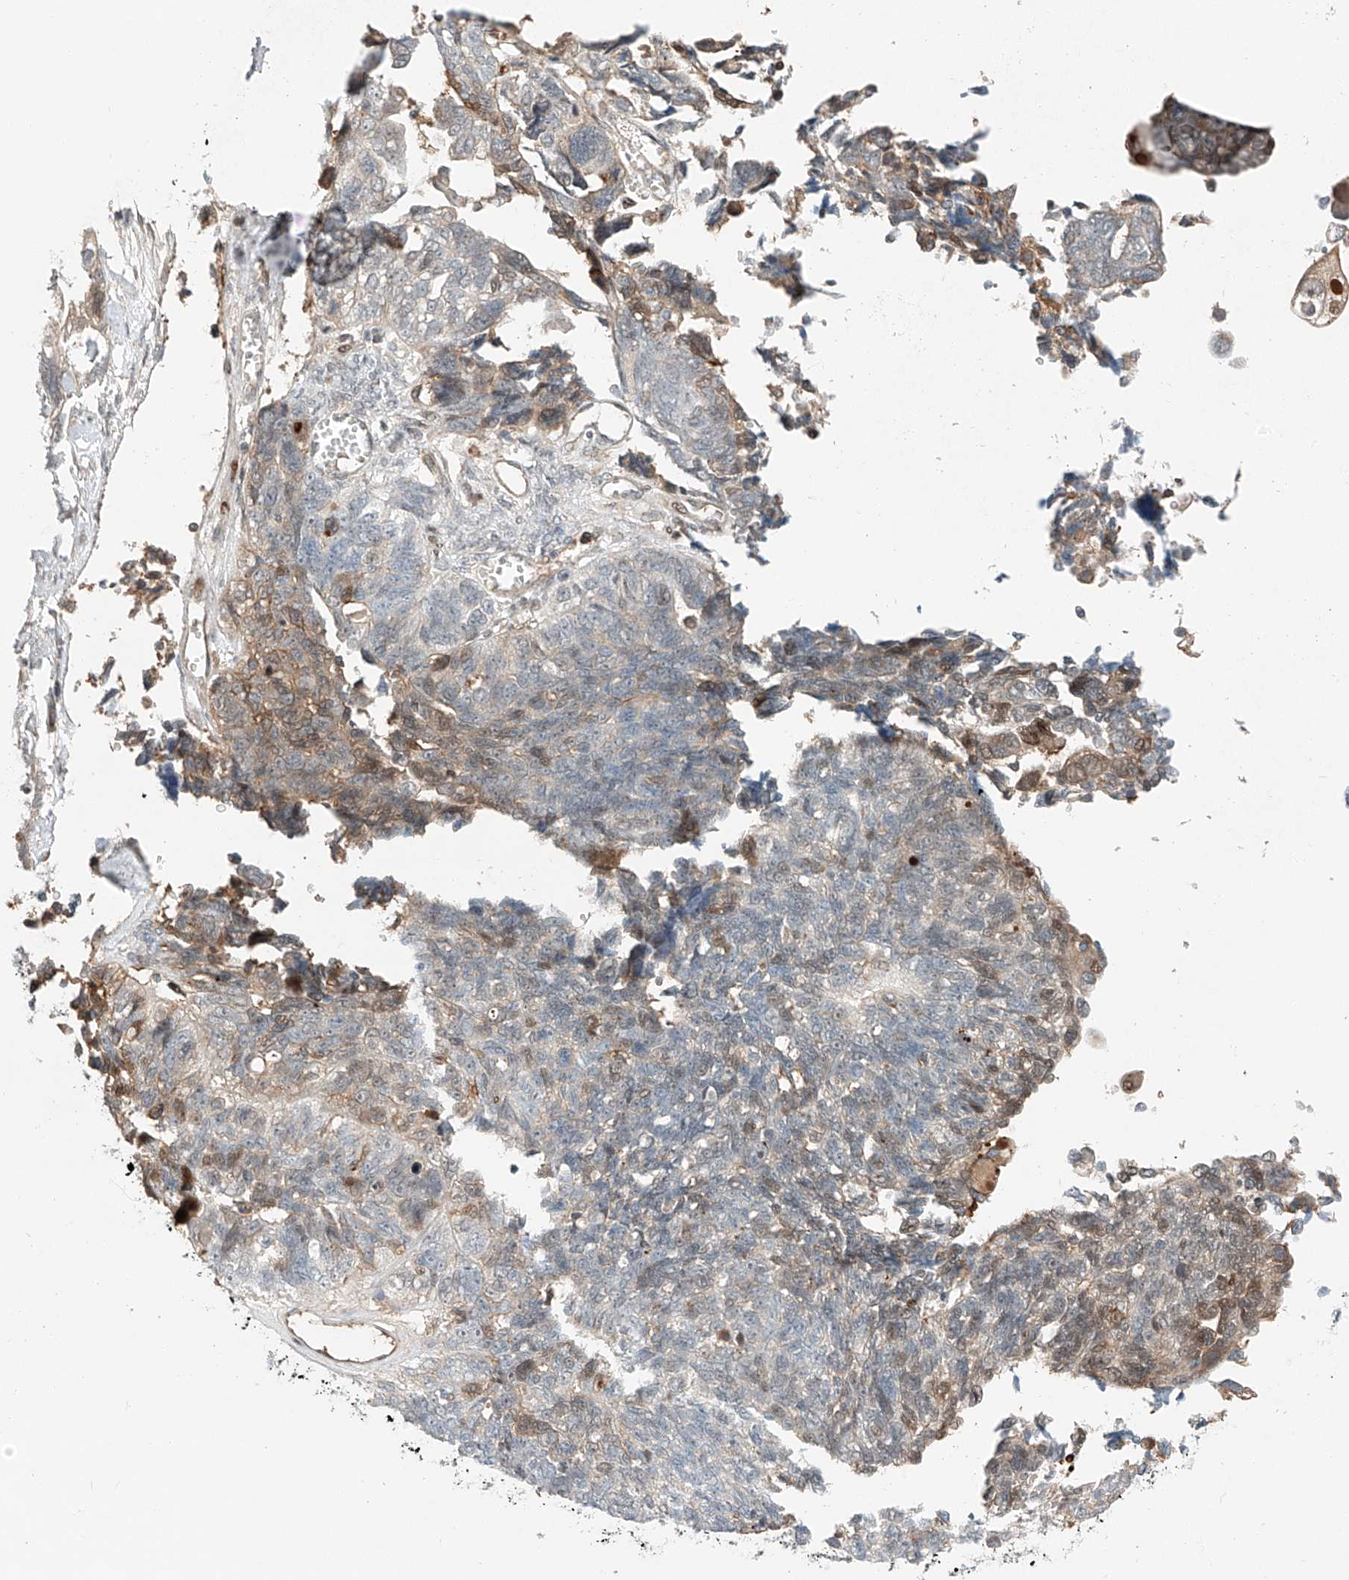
{"staining": {"intensity": "weak", "quantity": "<25%", "location": "nuclear"}, "tissue": "ovarian cancer", "cell_type": "Tumor cells", "image_type": "cancer", "snomed": [{"axis": "morphology", "description": "Cystadenocarcinoma, serous, NOS"}, {"axis": "topography", "description": "Ovary"}], "caption": "Tumor cells are negative for brown protein staining in serous cystadenocarcinoma (ovarian).", "gene": "CEP162", "patient": {"sex": "female", "age": 79}}